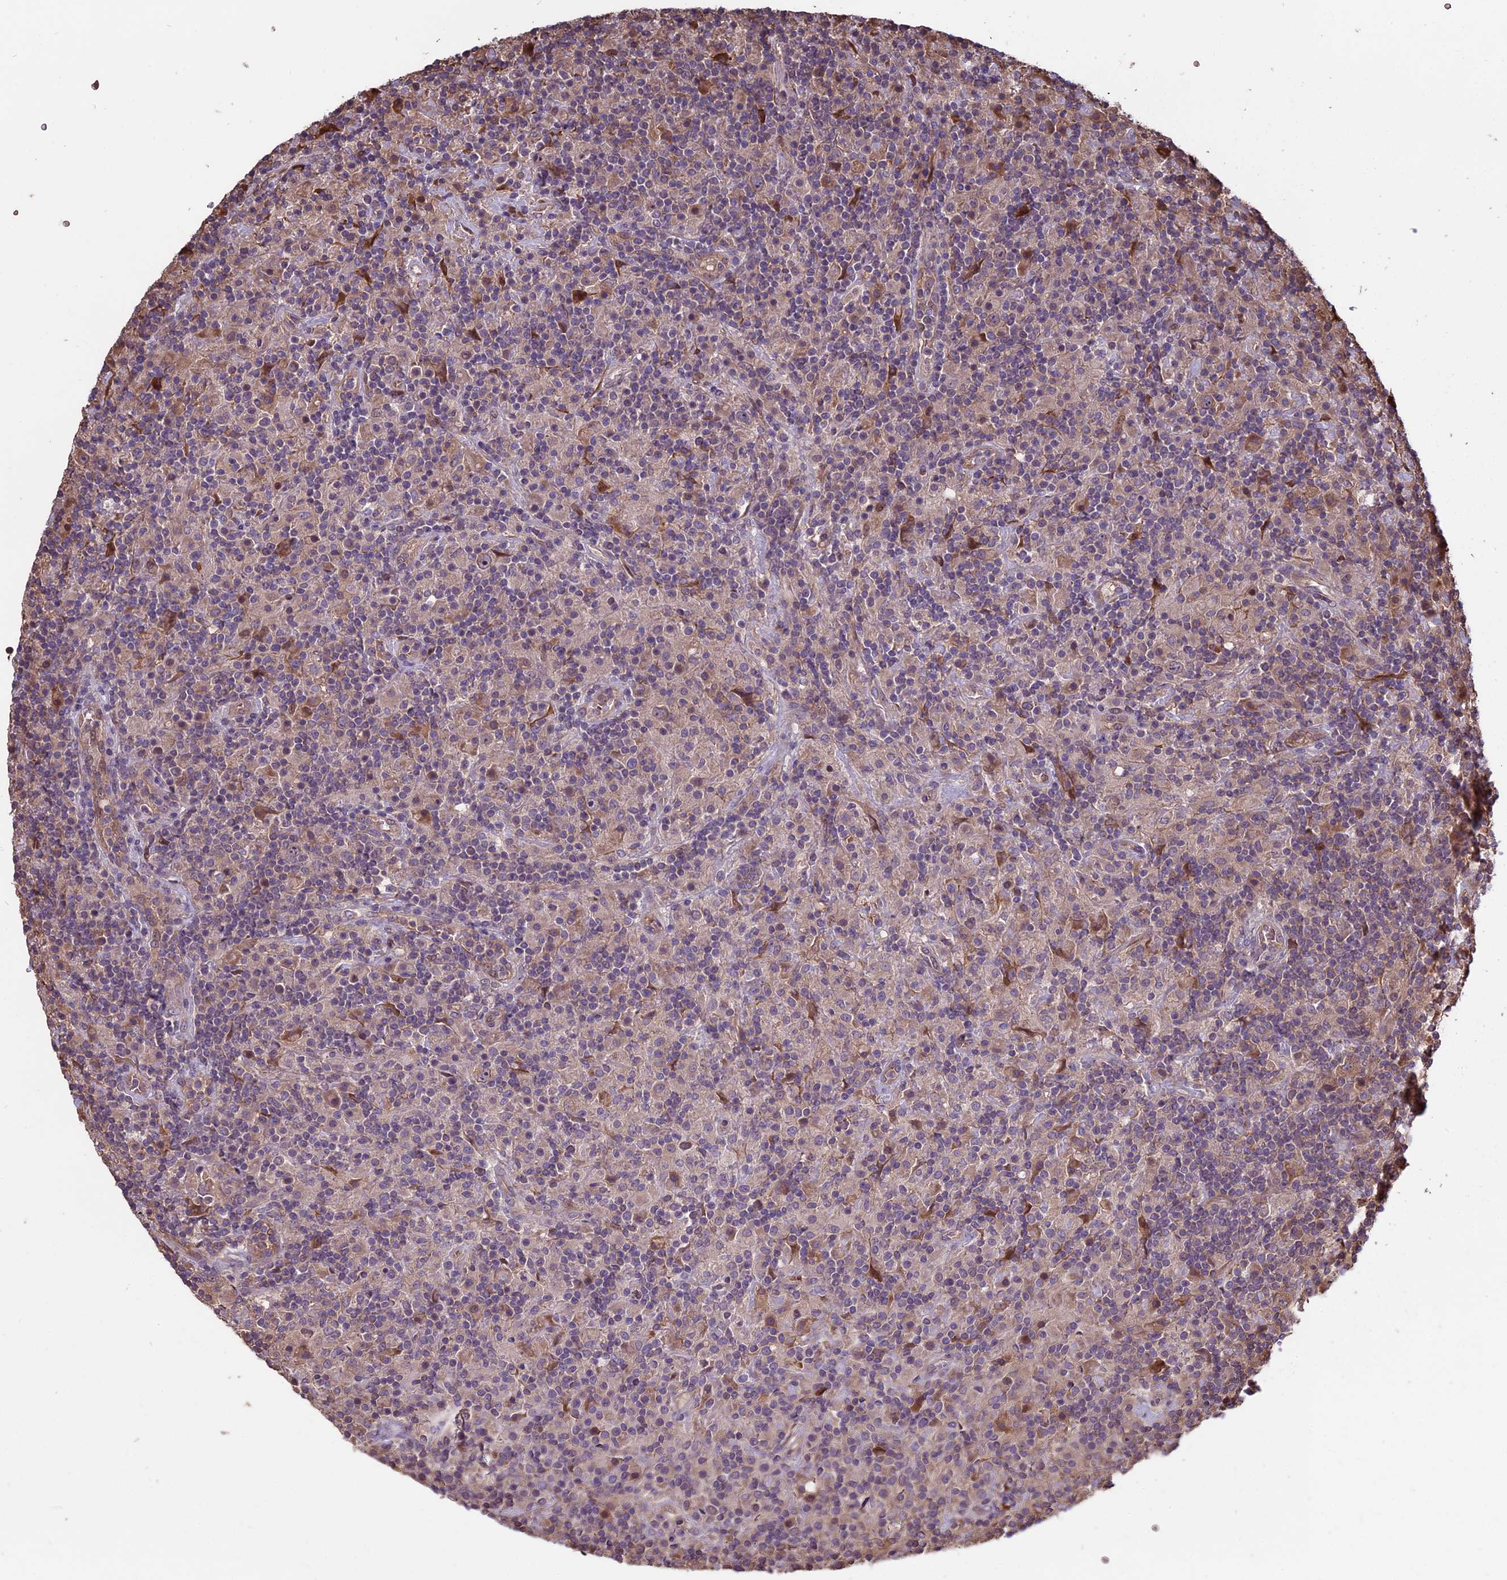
{"staining": {"intensity": "weak", "quantity": "25%-75%", "location": "cytoplasmic/membranous,nuclear"}, "tissue": "lymphoma", "cell_type": "Tumor cells", "image_type": "cancer", "snomed": [{"axis": "morphology", "description": "Hodgkin's disease, NOS"}, {"axis": "topography", "description": "Lymph node"}], "caption": "Brown immunohistochemical staining in lymphoma shows weak cytoplasmic/membranous and nuclear positivity in approximately 25%-75% of tumor cells.", "gene": "VWA3A", "patient": {"sex": "male", "age": 70}}